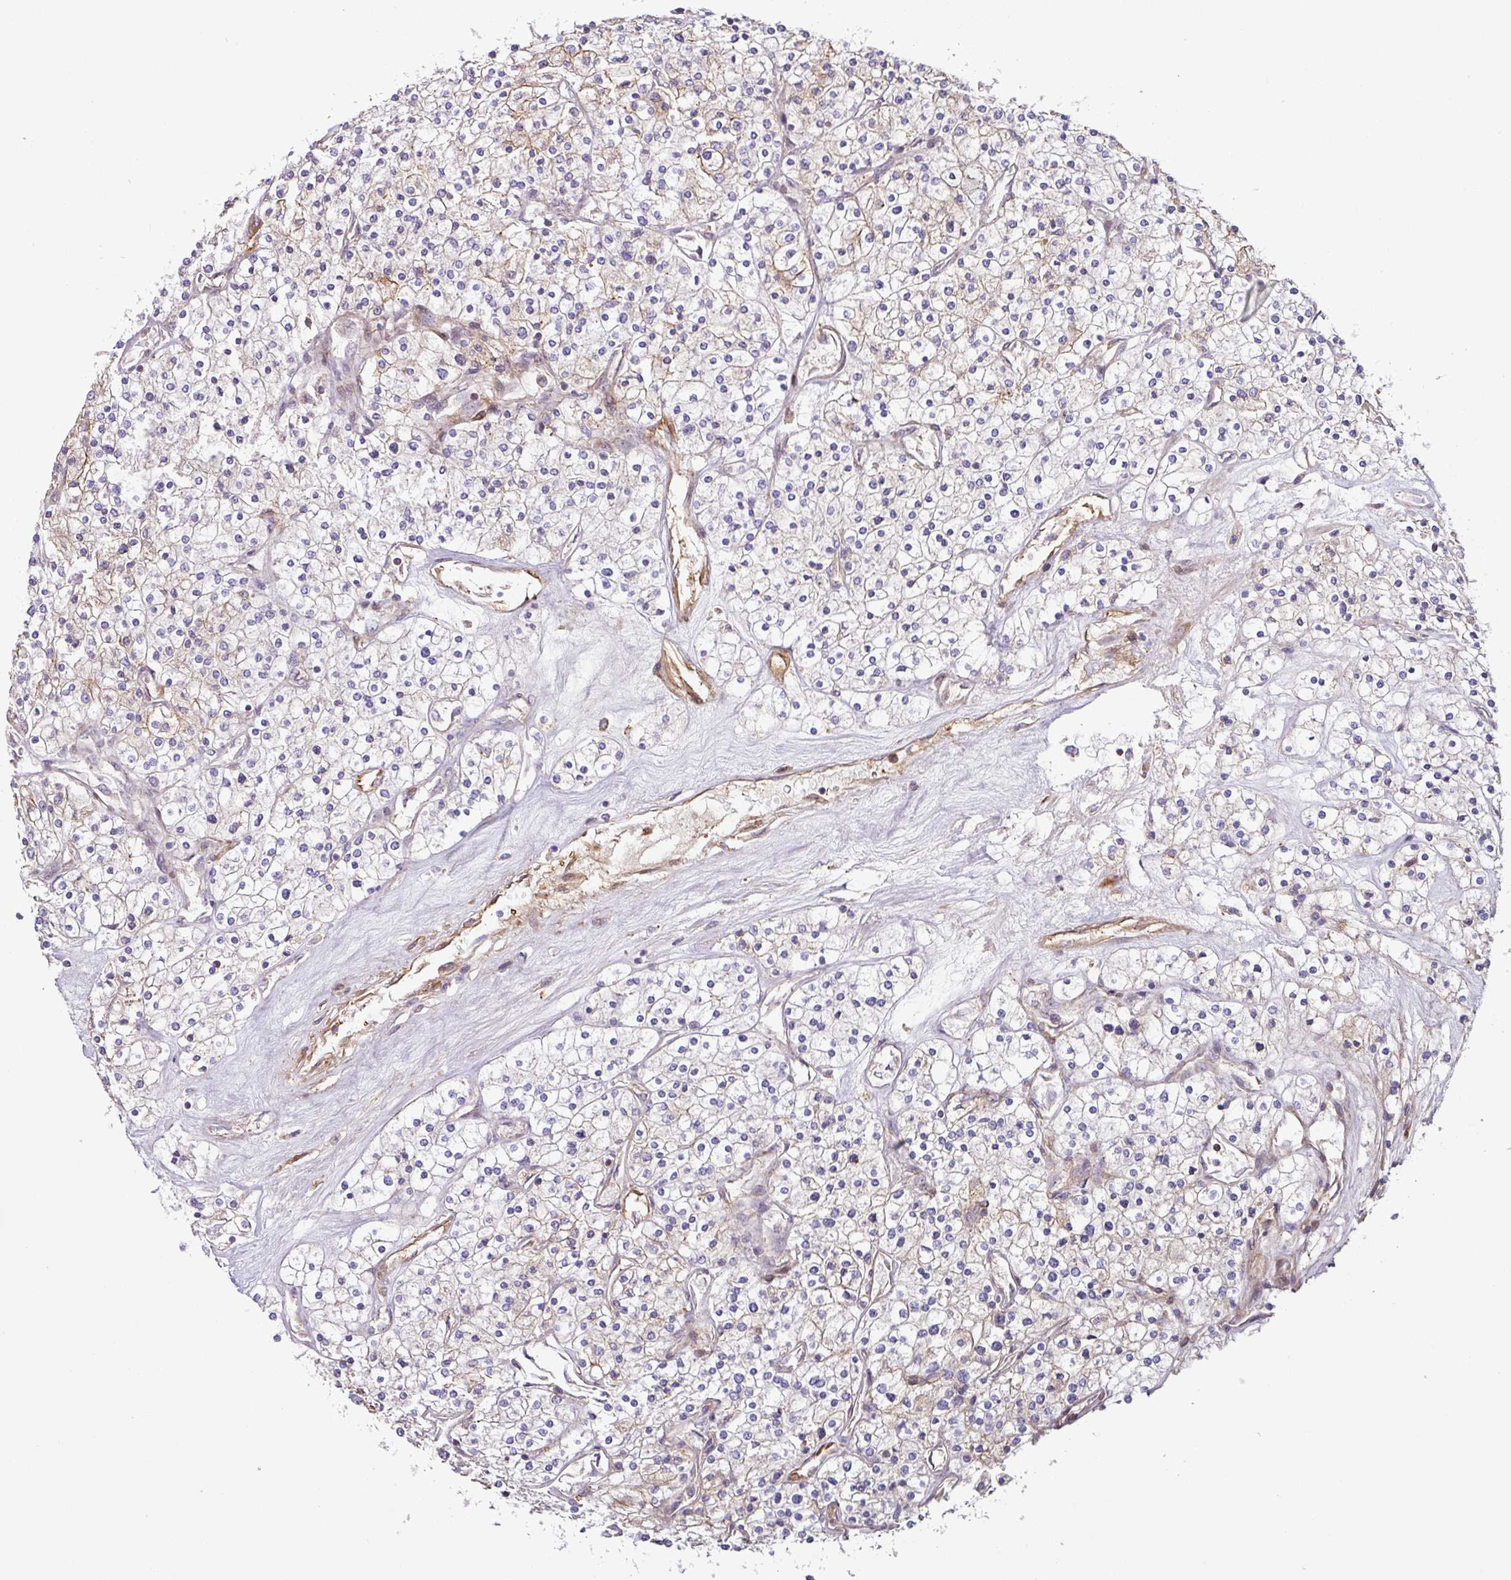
{"staining": {"intensity": "moderate", "quantity": "<25%", "location": "cytoplasmic/membranous"}, "tissue": "renal cancer", "cell_type": "Tumor cells", "image_type": "cancer", "snomed": [{"axis": "morphology", "description": "Adenocarcinoma, NOS"}, {"axis": "topography", "description": "Kidney"}], "caption": "Immunohistochemical staining of human renal cancer reveals moderate cytoplasmic/membranous protein staining in about <25% of tumor cells.", "gene": "CASP2", "patient": {"sex": "male", "age": 80}}